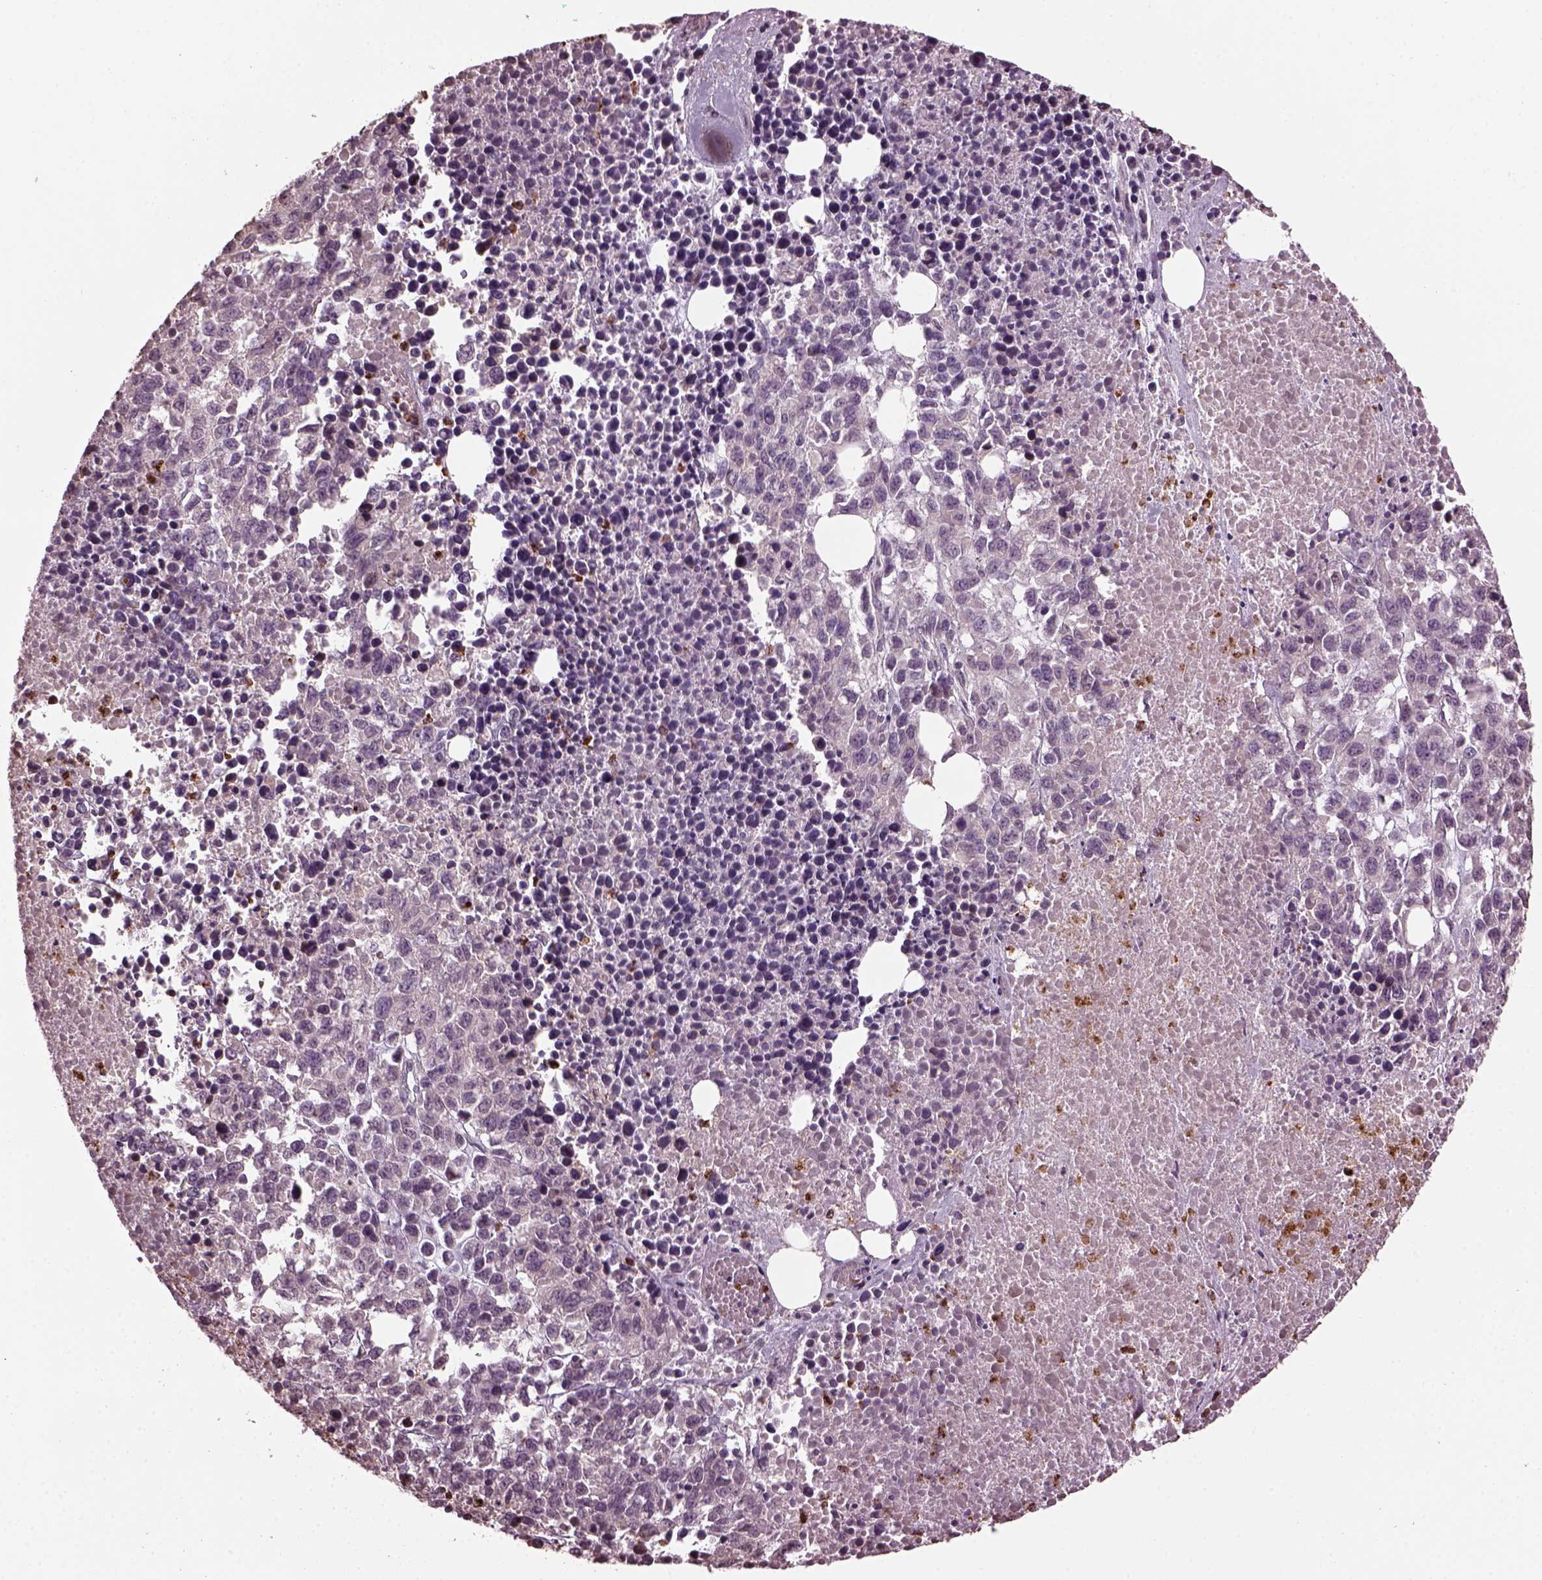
{"staining": {"intensity": "negative", "quantity": "none", "location": "none"}, "tissue": "melanoma", "cell_type": "Tumor cells", "image_type": "cancer", "snomed": [{"axis": "morphology", "description": "Malignant melanoma, Metastatic site"}, {"axis": "topography", "description": "Skin"}], "caption": "Immunohistochemical staining of human melanoma reveals no significant positivity in tumor cells. (DAB immunohistochemistry with hematoxylin counter stain).", "gene": "RUFY3", "patient": {"sex": "male", "age": 84}}